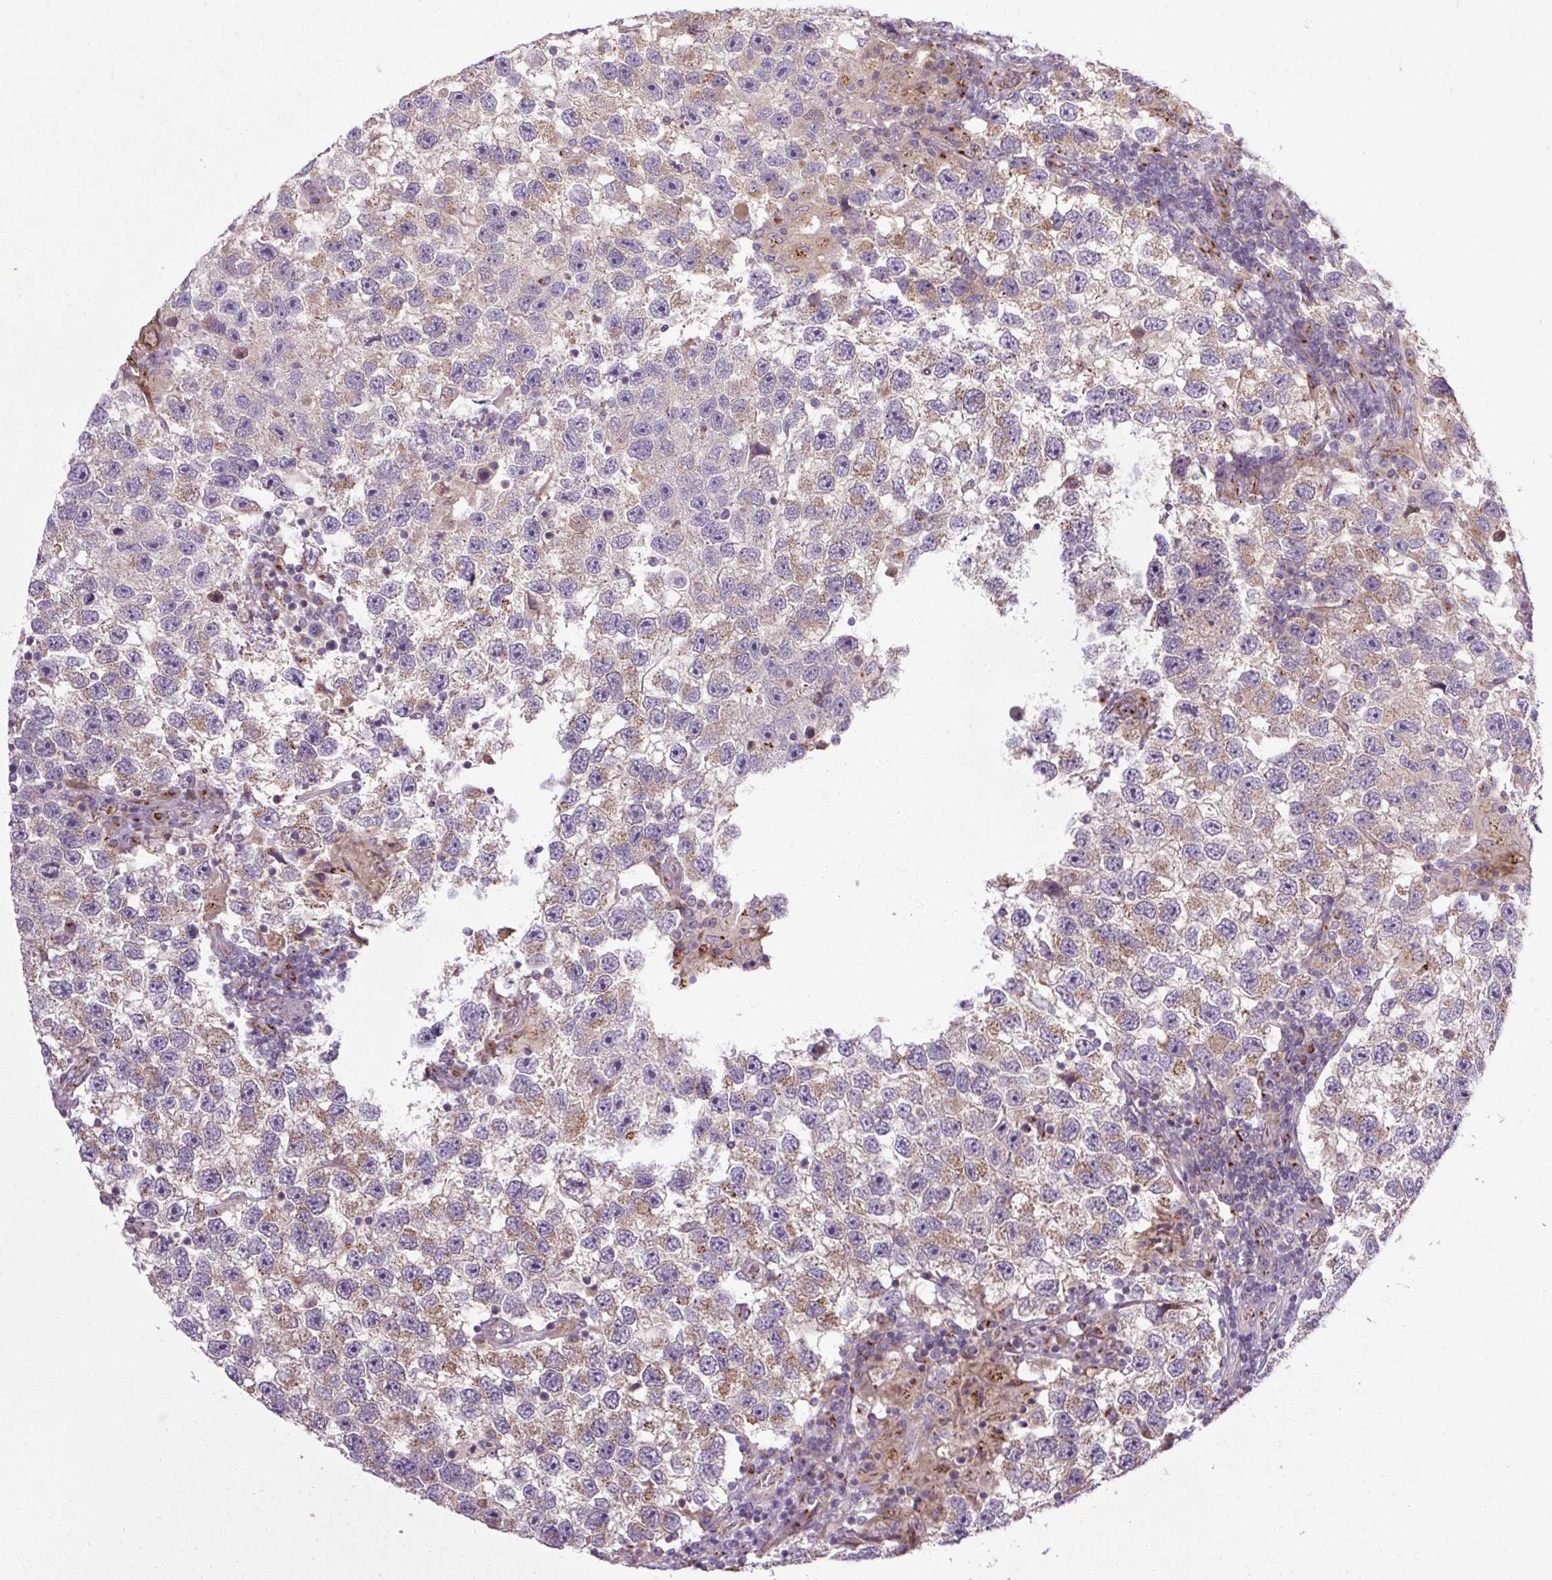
{"staining": {"intensity": "moderate", "quantity": "<25%", "location": "cytoplasmic/membranous"}, "tissue": "testis cancer", "cell_type": "Tumor cells", "image_type": "cancer", "snomed": [{"axis": "morphology", "description": "Seminoma, NOS"}, {"axis": "topography", "description": "Testis"}], "caption": "IHC histopathology image of neoplastic tissue: seminoma (testis) stained using immunohistochemistry (IHC) shows low levels of moderate protein expression localized specifically in the cytoplasmic/membranous of tumor cells, appearing as a cytoplasmic/membranous brown color.", "gene": "MSMP", "patient": {"sex": "male", "age": 26}}